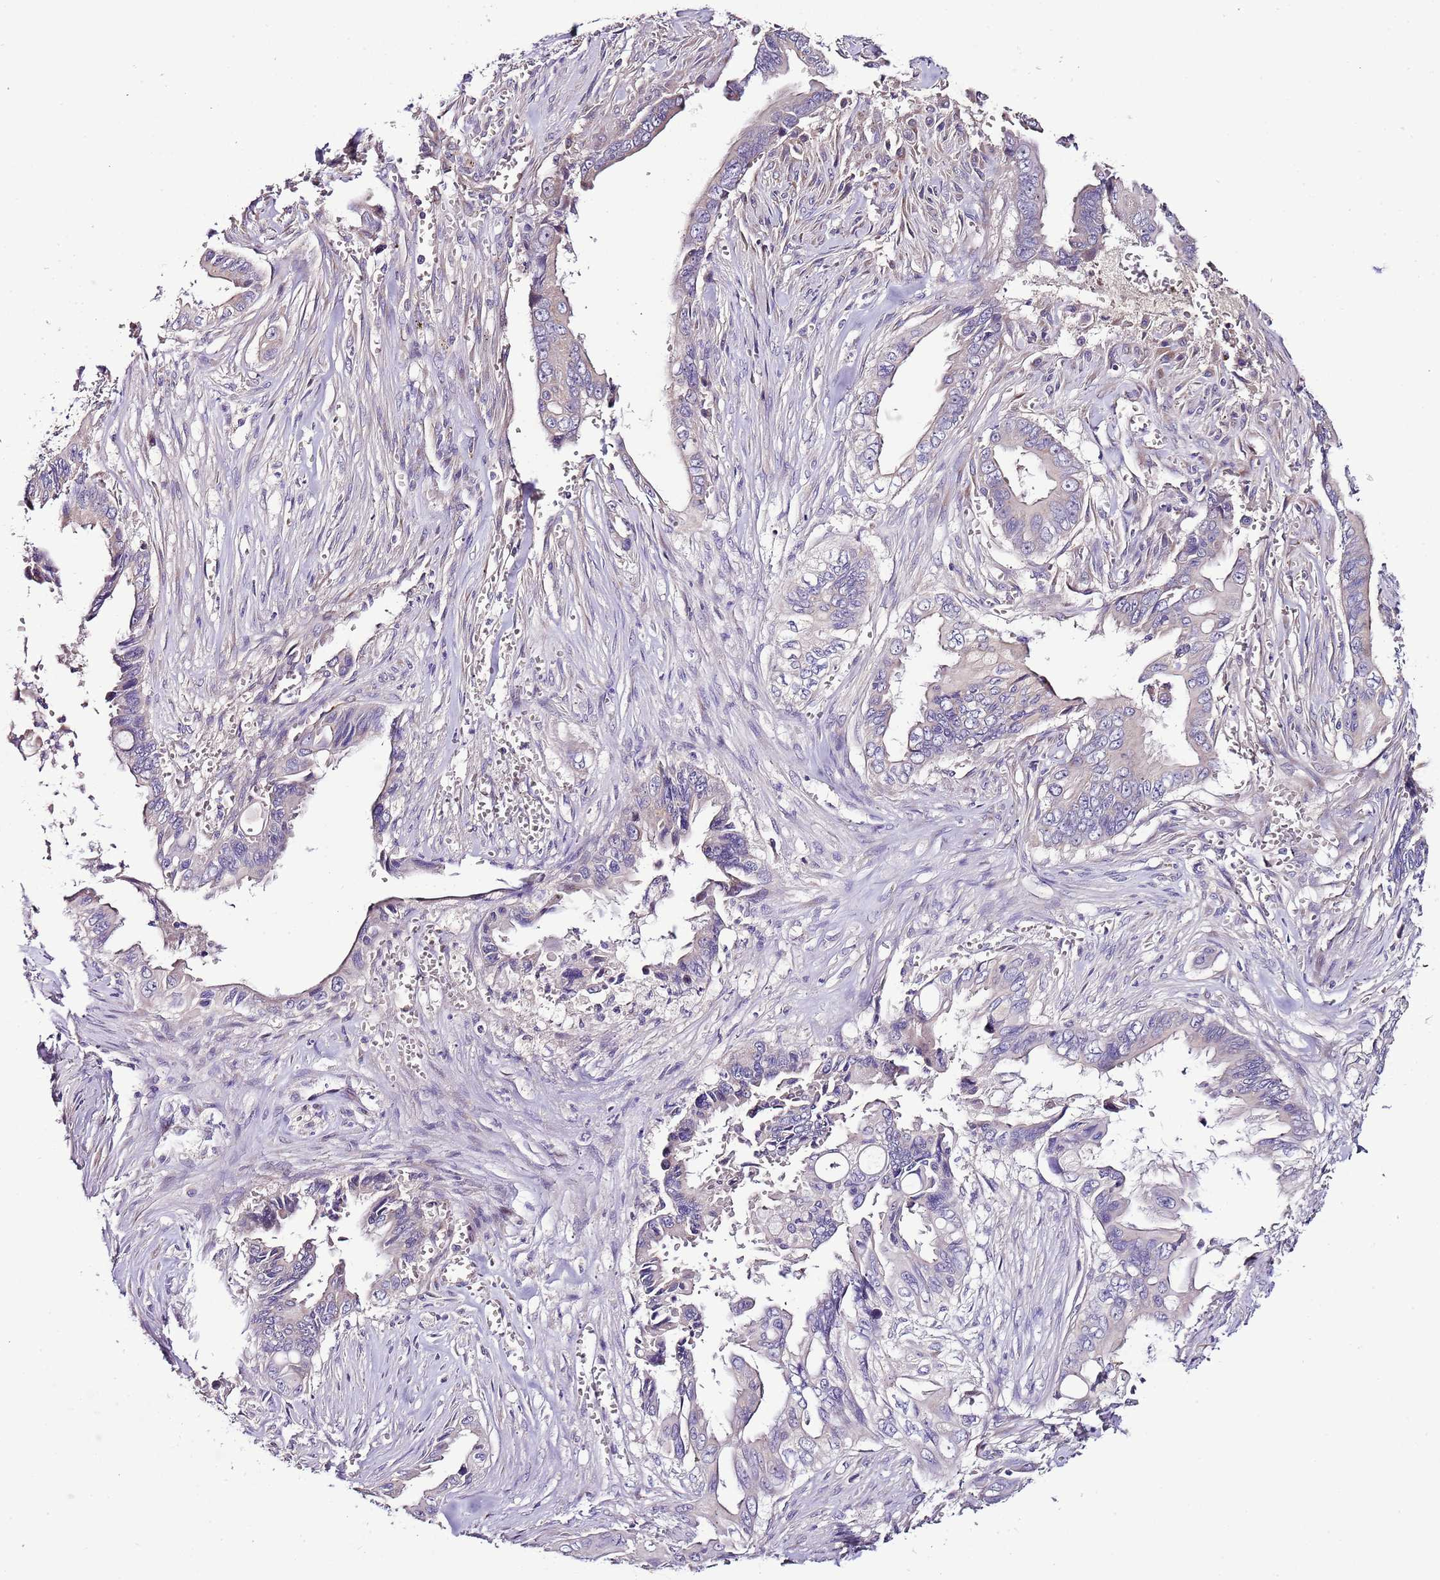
{"staining": {"intensity": "negative", "quantity": "none", "location": "none"}, "tissue": "pancreatic cancer", "cell_type": "Tumor cells", "image_type": "cancer", "snomed": [{"axis": "morphology", "description": "Adenocarcinoma, NOS"}, {"axis": "topography", "description": "Pancreas"}], "caption": "A high-resolution photomicrograph shows immunohistochemistry staining of adenocarcinoma (pancreatic), which displays no significant positivity in tumor cells.", "gene": "FAM20A", "patient": {"sex": "male", "age": 59}}